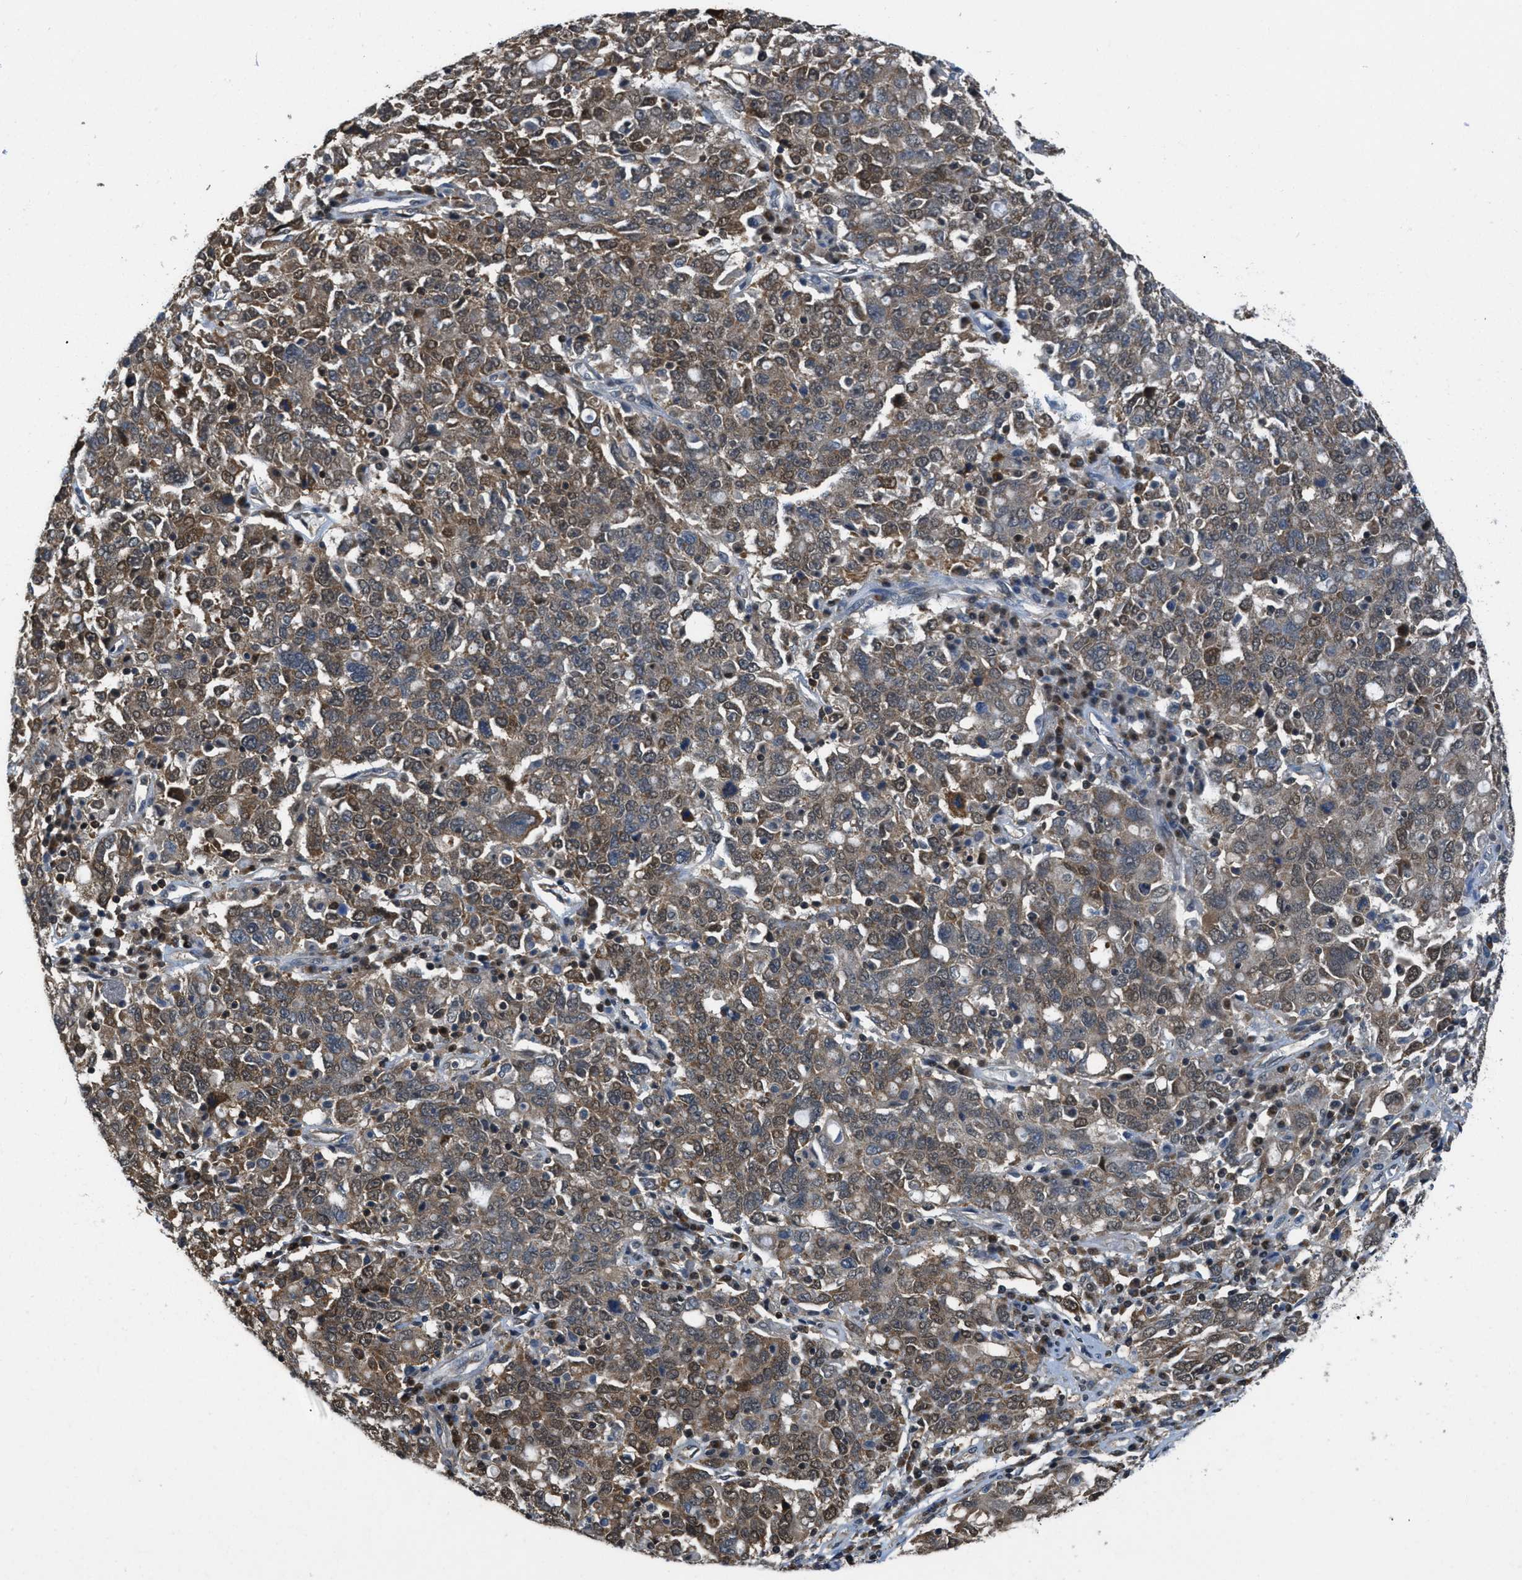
{"staining": {"intensity": "moderate", "quantity": ">75%", "location": "cytoplasmic/membranous,nuclear"}, "tissue": "ovarian cancer", "cell_type": "Tumor cells", "image_type": "cancer", "snomed": [{"axis": "morphology", "description": "Carcinoma, endometroid"}, {"axis": "topography", "description": "Ovary"}], "caption": "A brown stain shows moderate cytoplasmic/membranous and nuclear positivity of a protein in ovarian endometroid carcinoma tumor cells. (DAB (3,3'-diaminobenzidine) IHC, brown staining for protein, blue staining for nuclei).", "gene": "PIP5K1C", "patient": {"sex": "female", "age": 62}}